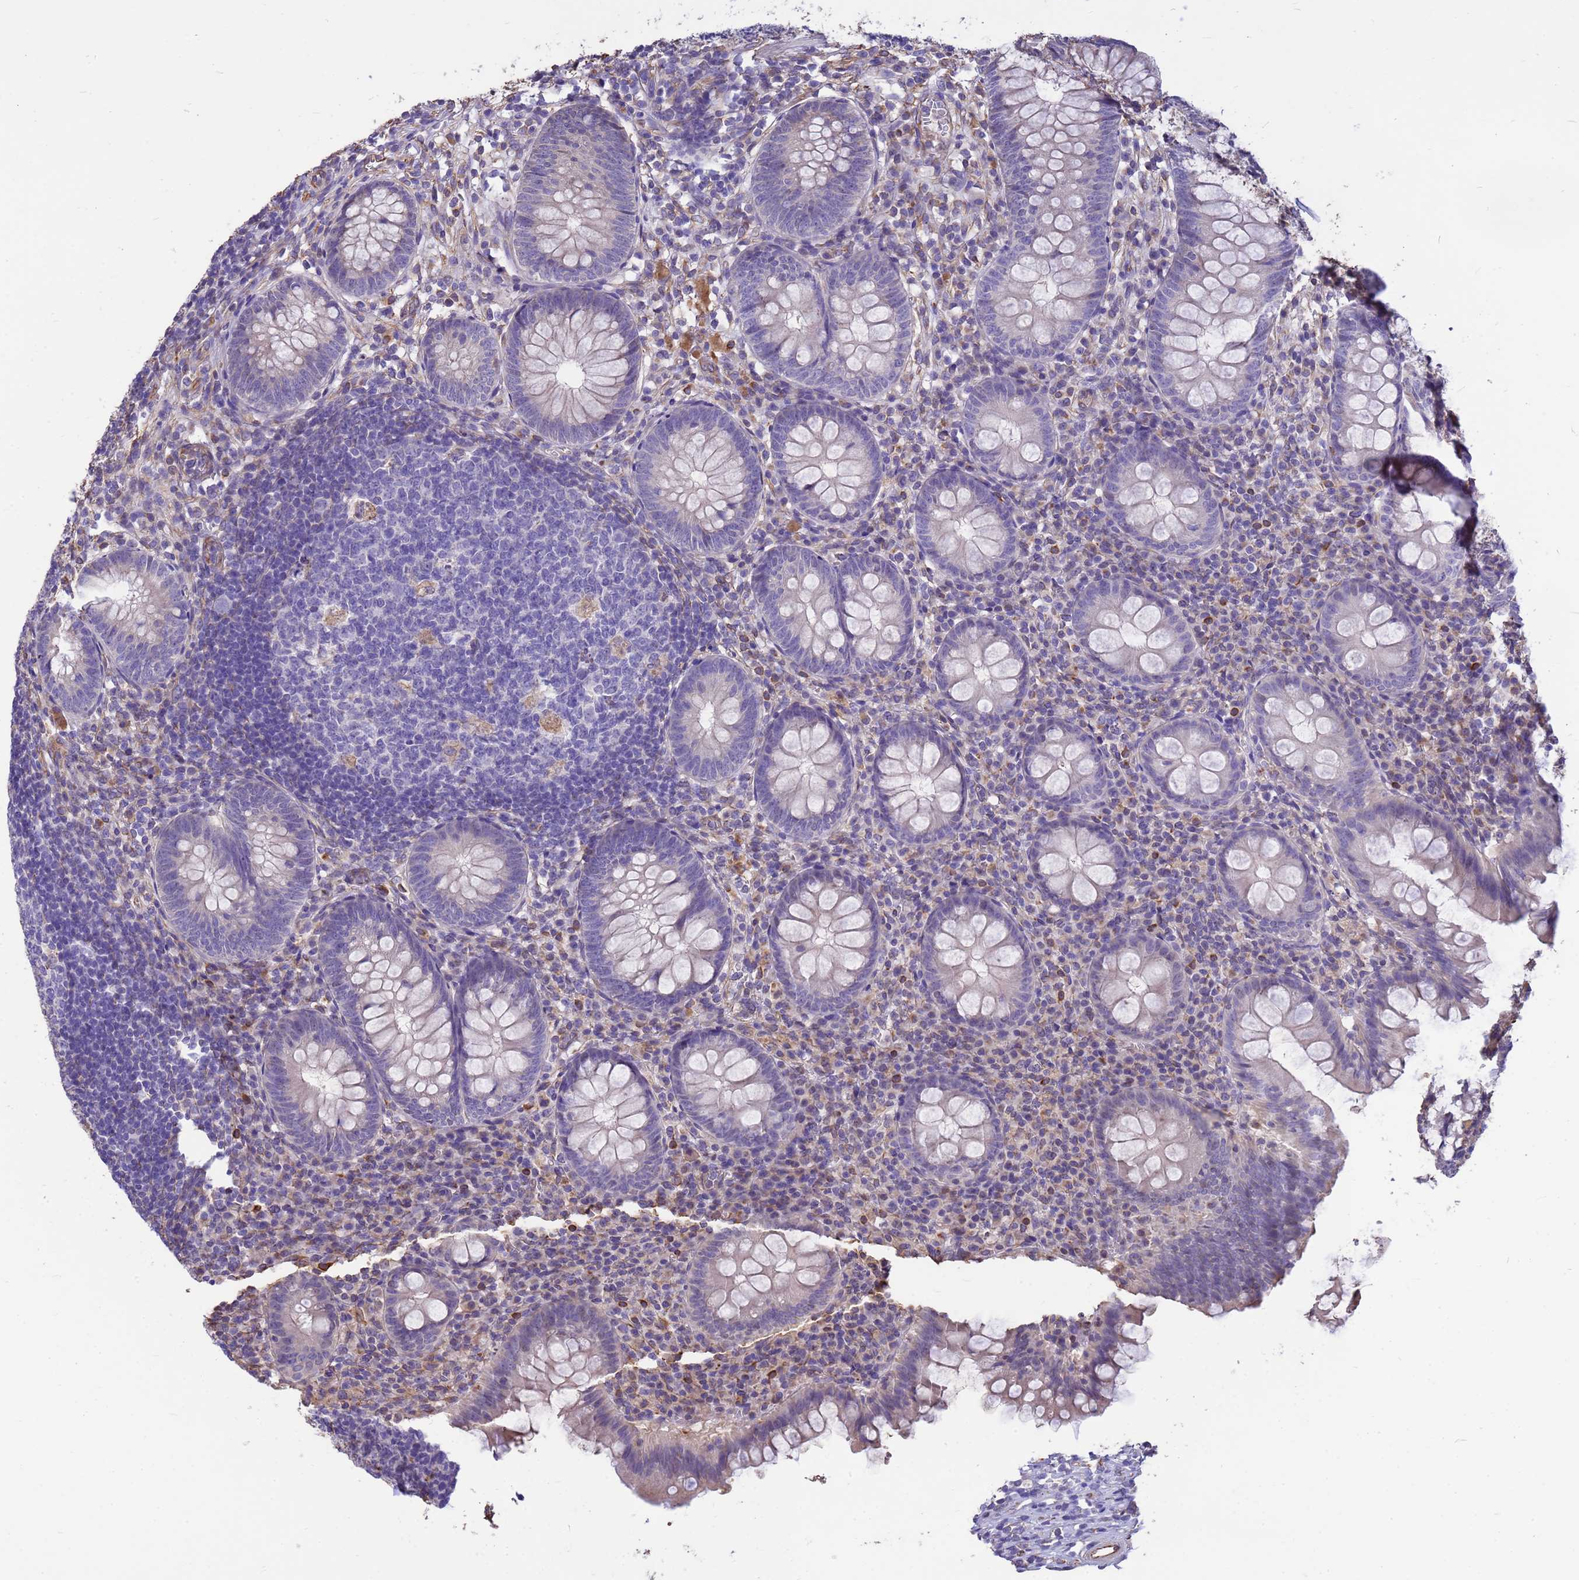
{"staining": {"intensity": "negative", "quantity": "none", "location": "none"}, "tissue": "appendix", "cell_type": "Glandular cells", "image_type": "normal", "snomed": [{"axis": "morphology", "description": "Normal tissue, NOS"}, {"axis": "topography", "description": "Appendix"}], "caption": "Immunohistochemistry of benign human appendix displays no expression in glandular cells. Brightfield microscopy of immunohistochemistry stained with DAB (brown) and hematoxylin (blue), captured at high magnification.", "gene": "TCEAL3", "patient": {"sex": "male", "age": 56}}